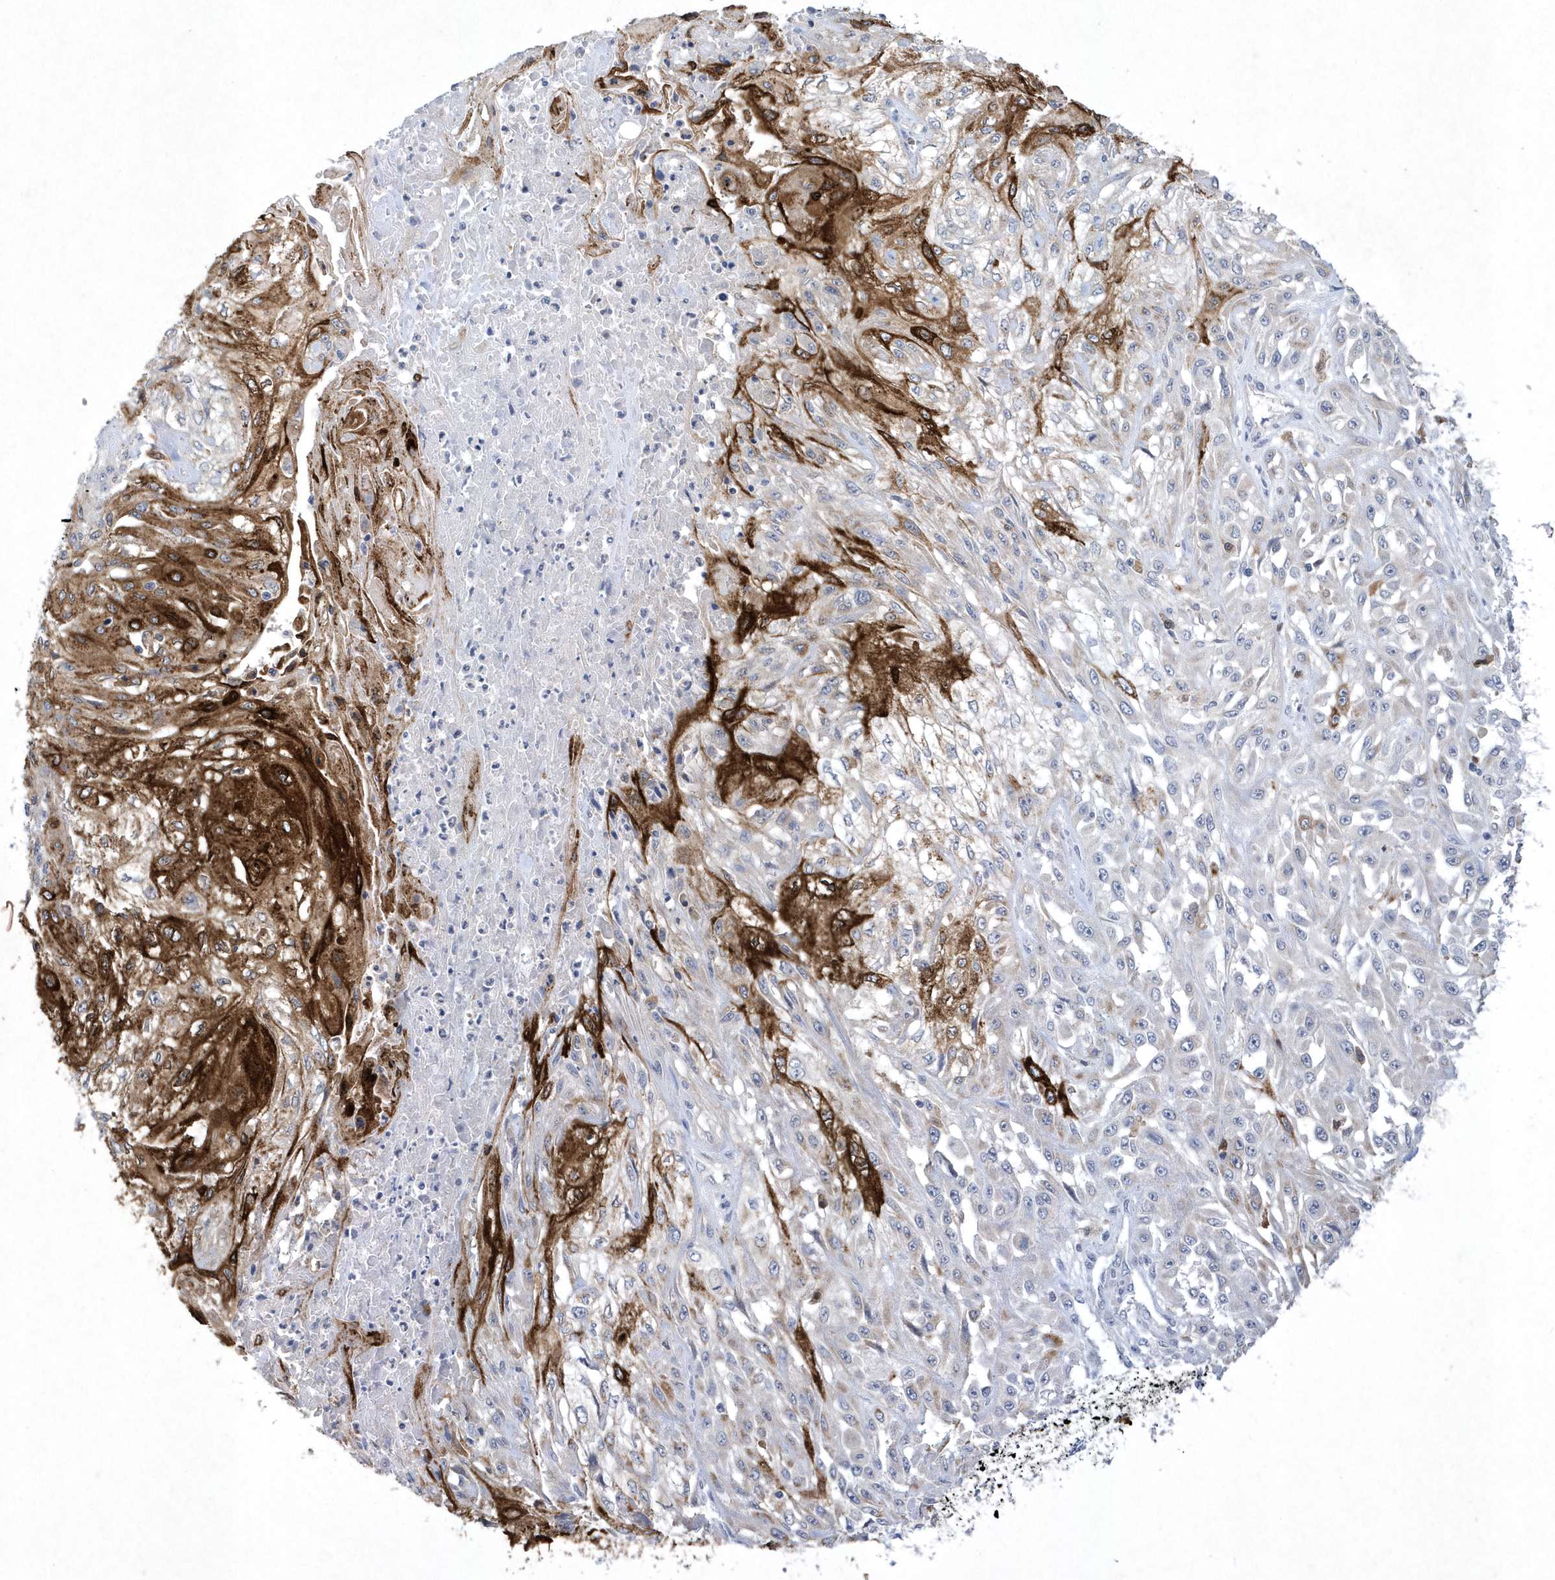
{"staining": {"intensity": "strong", "quantity": "<25%", "location": "cytoplasmic/membranous"}, "tissue": "skin cancer", "cell_type": "Tumor cells", "image_type": "cancer", "snomed": [{"axis": "morphology", "description": "Squamous cell carcinoma, NOS"}, {"axis": "morphology", "description": "Squamous cell carcinoma, metastatic, NOS"}, {"axis": "topography", "description": "Skin"}, {"axis": "topography", "description": "Lymph node"}], "caption": "Immunohistochemistry of metastatic squamous cell carcinoma (skin) demonstrates medium levels of strong cytoplasmic/membranous staining in approximately <25% of tumor cells.", "gene": "BHLHA15", "patient": {"sex": "male", "age": 75}}